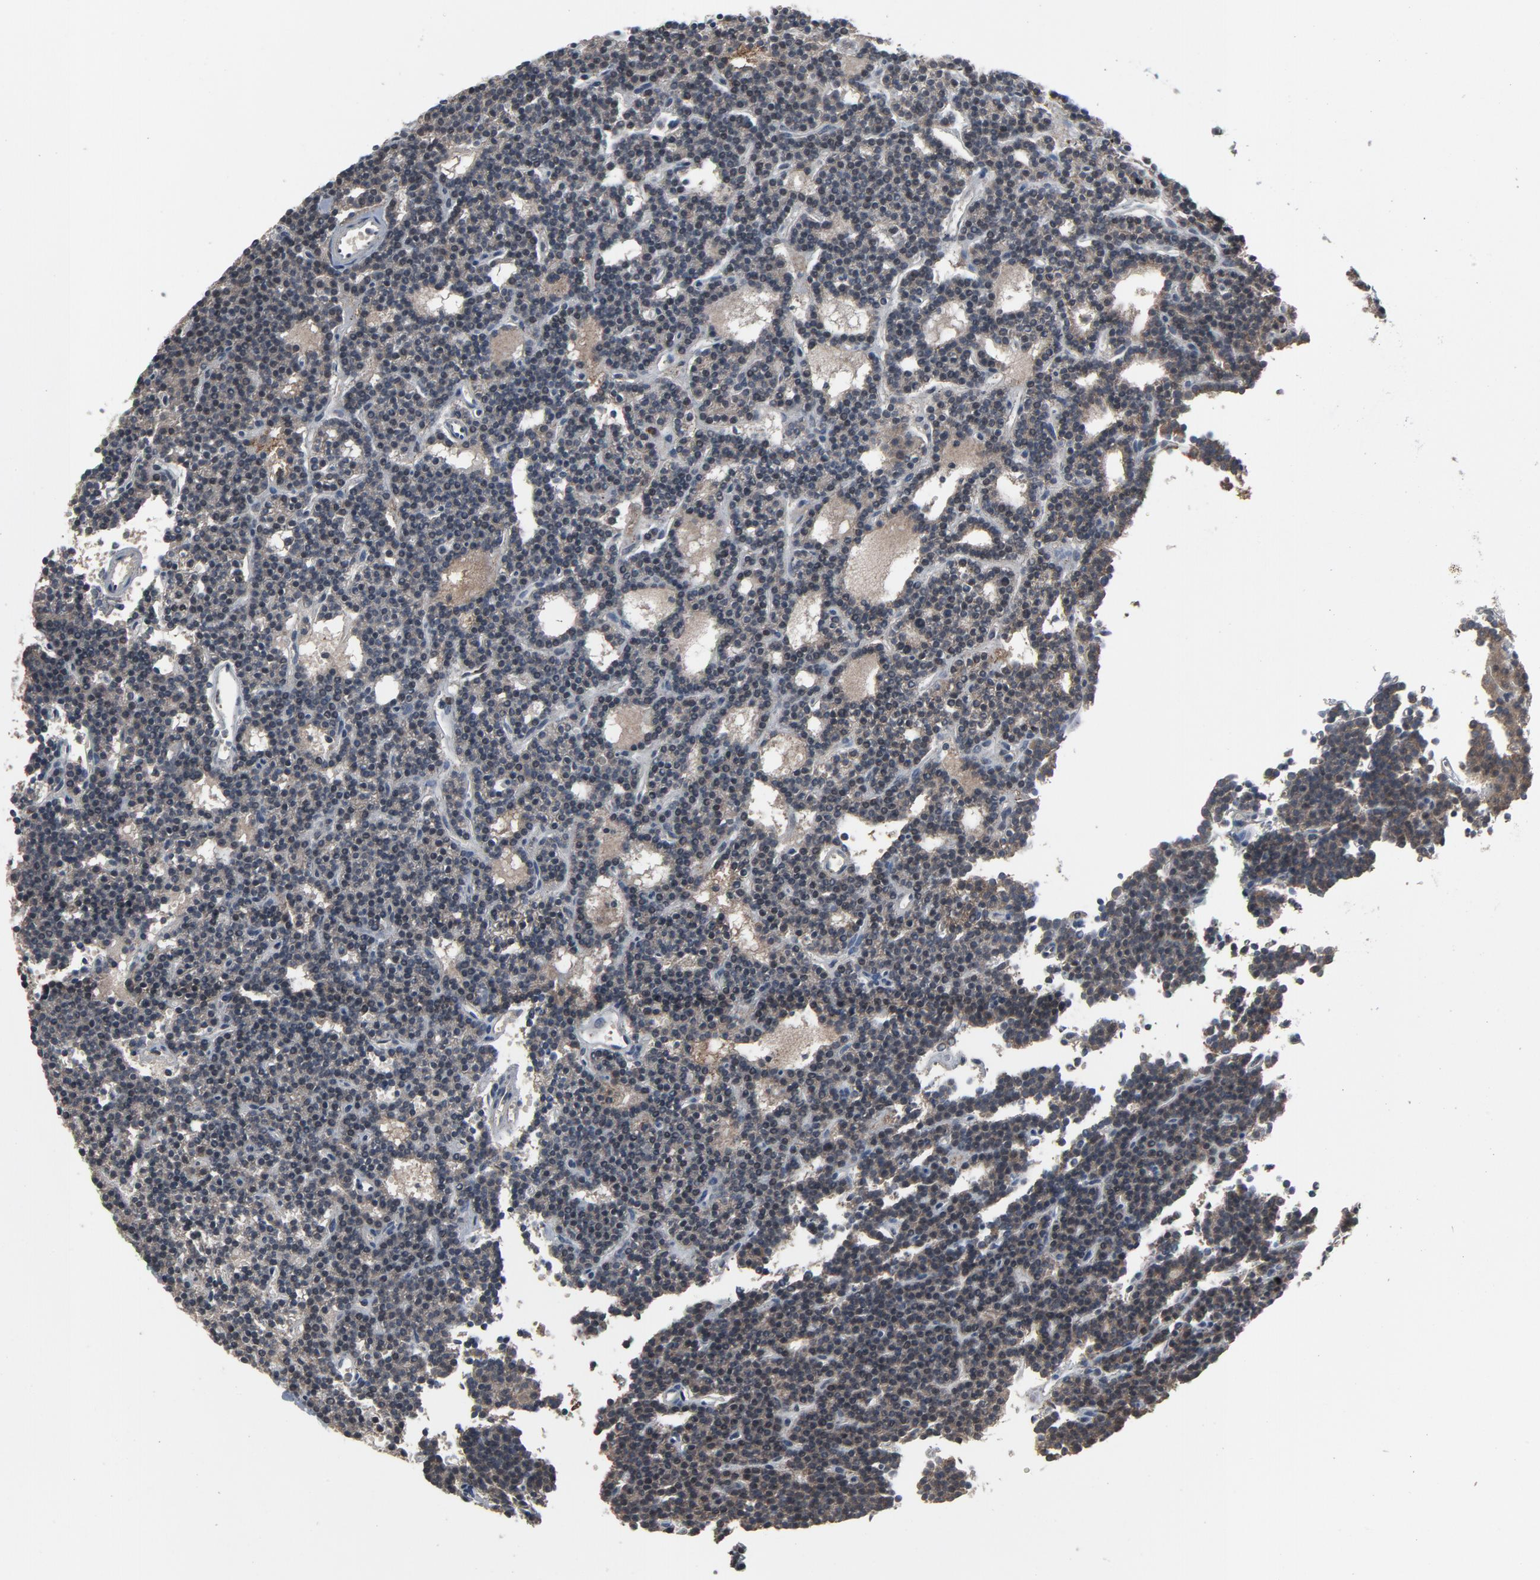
{"staining": {"intensity": "negative", "quantity": "none", "location": "none"}, "tissue": "parathyroid gland", "cell_type": "Glandular cells", "image_type": "normal", "snomed": [{"axis": "morphology", "description": "Normal tissue, NOS"}, {"axis": "topography", "description": "Parathyroid gland"}], "caption": "High power microscopy photomicrograph of an immunohistochemistry micrograph of unremarkable parathyroid gland, revealing no significant positivity in glandular cells.", "gene": "PDZD4", "patient": {"sex": "female", "age": 45}}